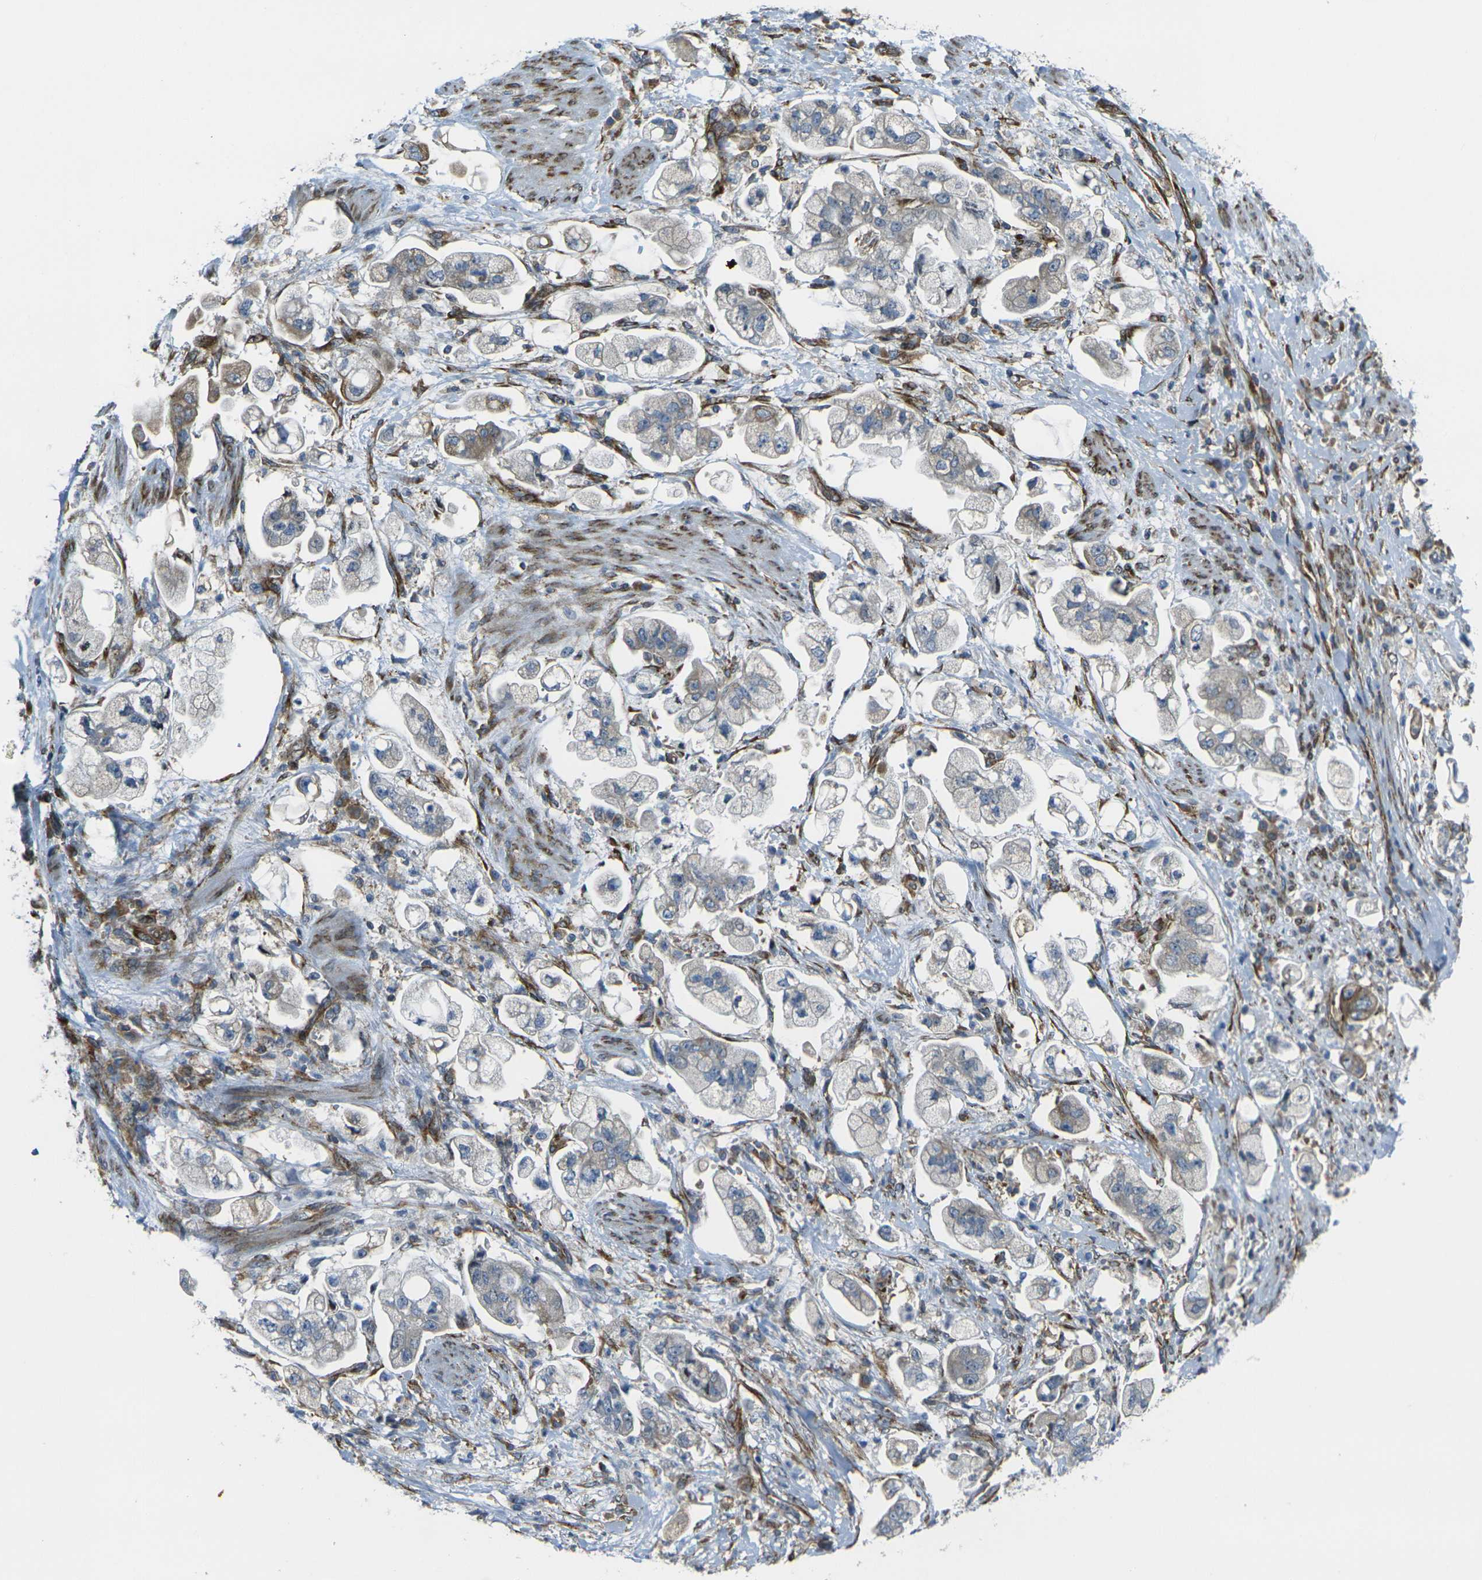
{"staining": {"intensity": "moderate", "quantity": "25%-75%", "location": "cytoplasmic/membranous"}, "tissue": "stomach cancer", "cell_type": "Tumor cells", "image_type": "cancer", "snomed": [{"axis": "morphology", "description": "Adenocarcinoma, NOS"}, {"axis": "topography", "description": "Stomach"}], "caption": "A brown stain shows moderate cytoplasmic/membranous staining of a protein in human stomach cancer (adenocarcinoma) tumor cells.", "gene": "CELSR2", "patient": {"sex": "male", "age": 62}}